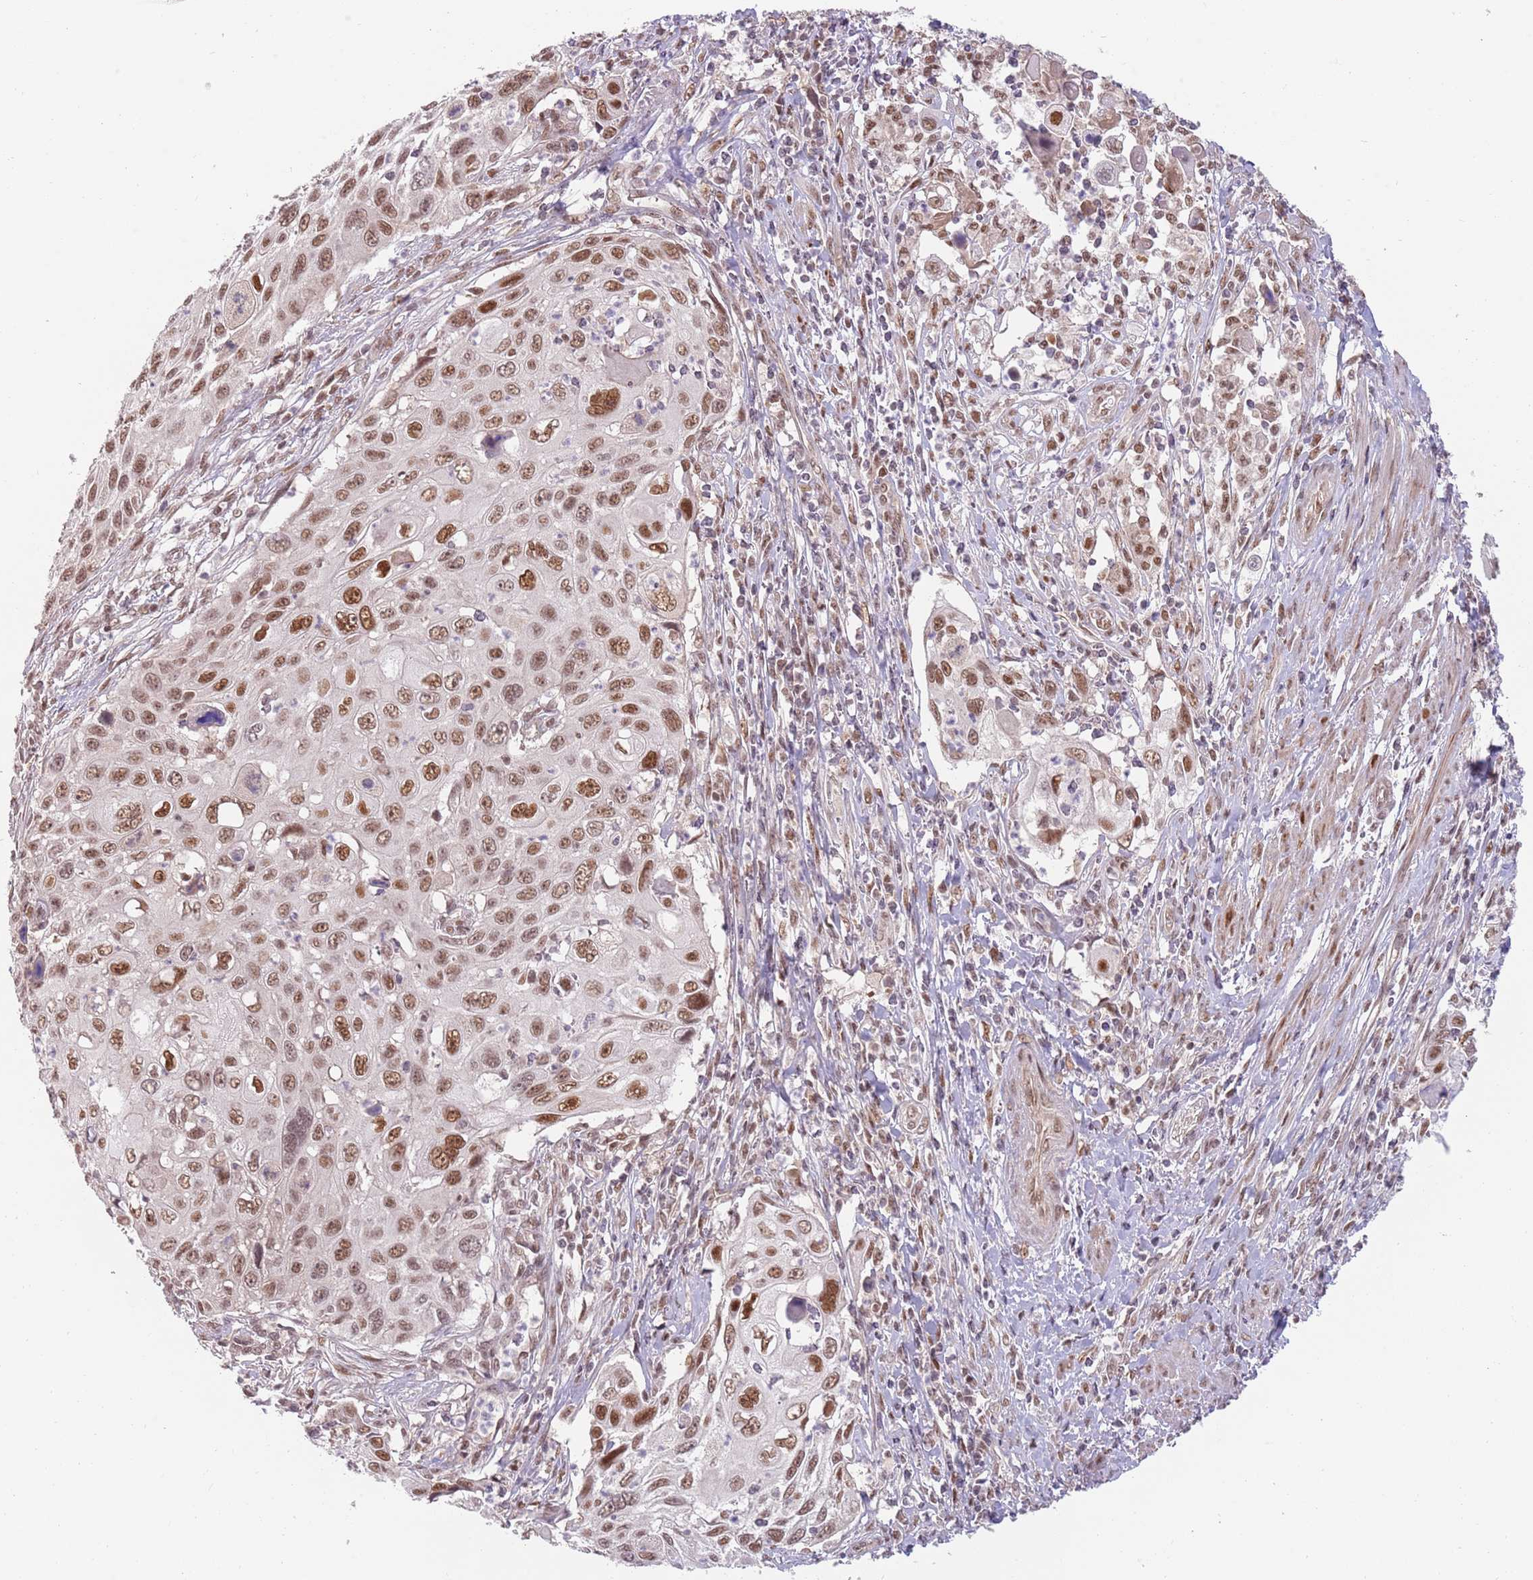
{"staining": {"intensity": "moderate", "quantity": ">75%", "location": "nuclear"}, "tissue": "cervical cancer", "cell_type": "Tumor cells", "image_type": "cancer", "snomed": [{"axis": "morphology", "description": "Squamous cell carcinoma, NOS"}, {"axis": "topography", "description": "Cervix"}], "caption": "Squamous cell carcinoma (cervical) stained for a protein (brown) reveals moderate nuclear positive expression in about >75% of tumor cells.", "gene": "ZBTB7A", "patient": {"sex": "female", "age": 70}}